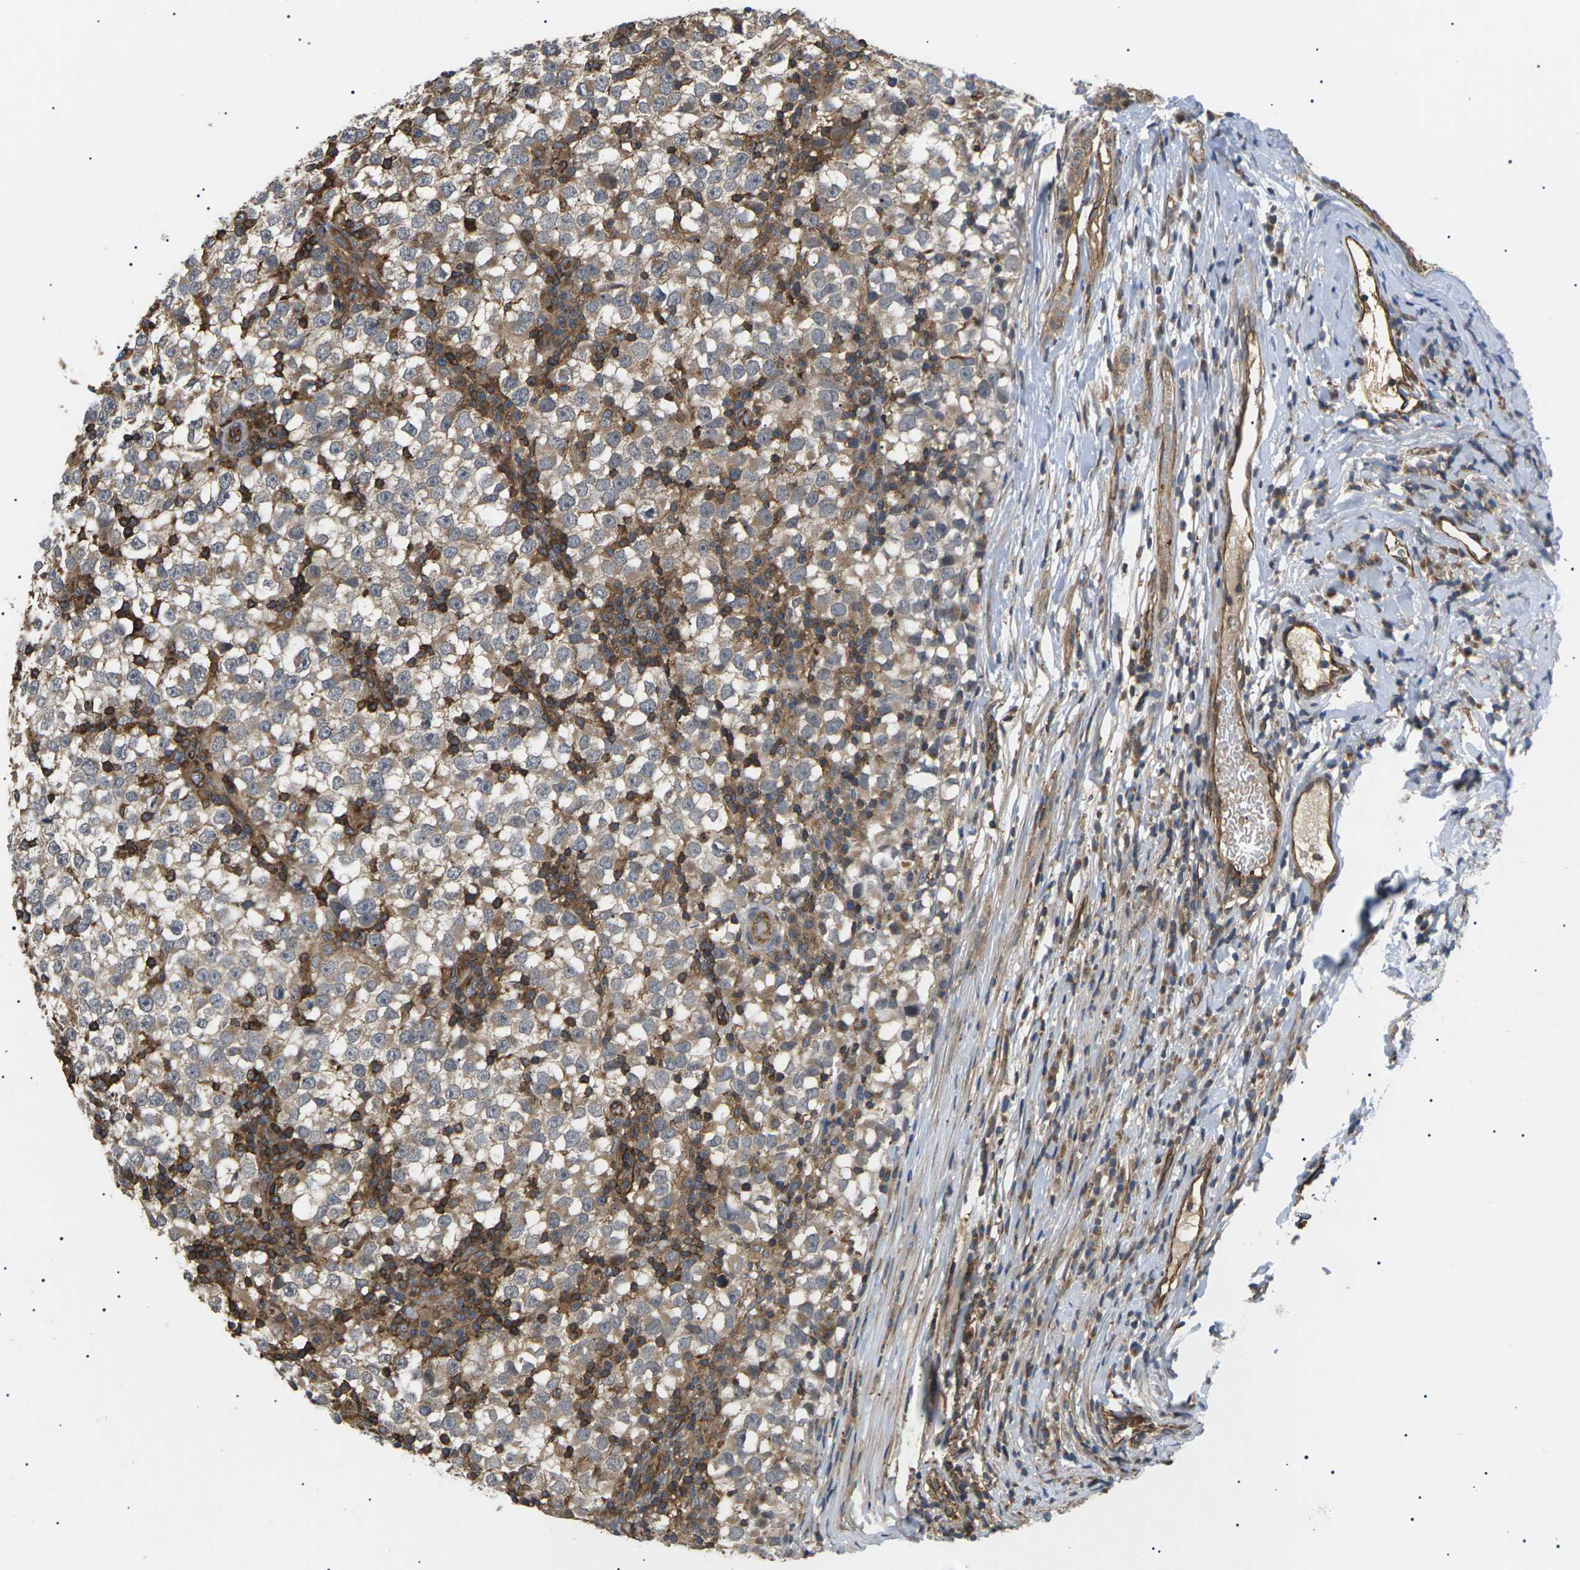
{"staining": {"intensity": "weak", "quantity": ">75%", "location": "cytoplasmic/membranous"}, "tissue": "testis cancer", "cell_type": "Tumor cells", "image_type": "cancer", "snomed": [{"axis": "morphology", "description": "Seminoma, NOS"}, {"axis": "topography", "description": "Testis"}], "caption": "Immunohistochemical staining of testis cancer (seminoma) shows weak cytoplasmic/membranous protein staining in approximately >75% of tumor cells.", "gene": "TMTC4", "patient": {"sex": "male", "age": 65}}